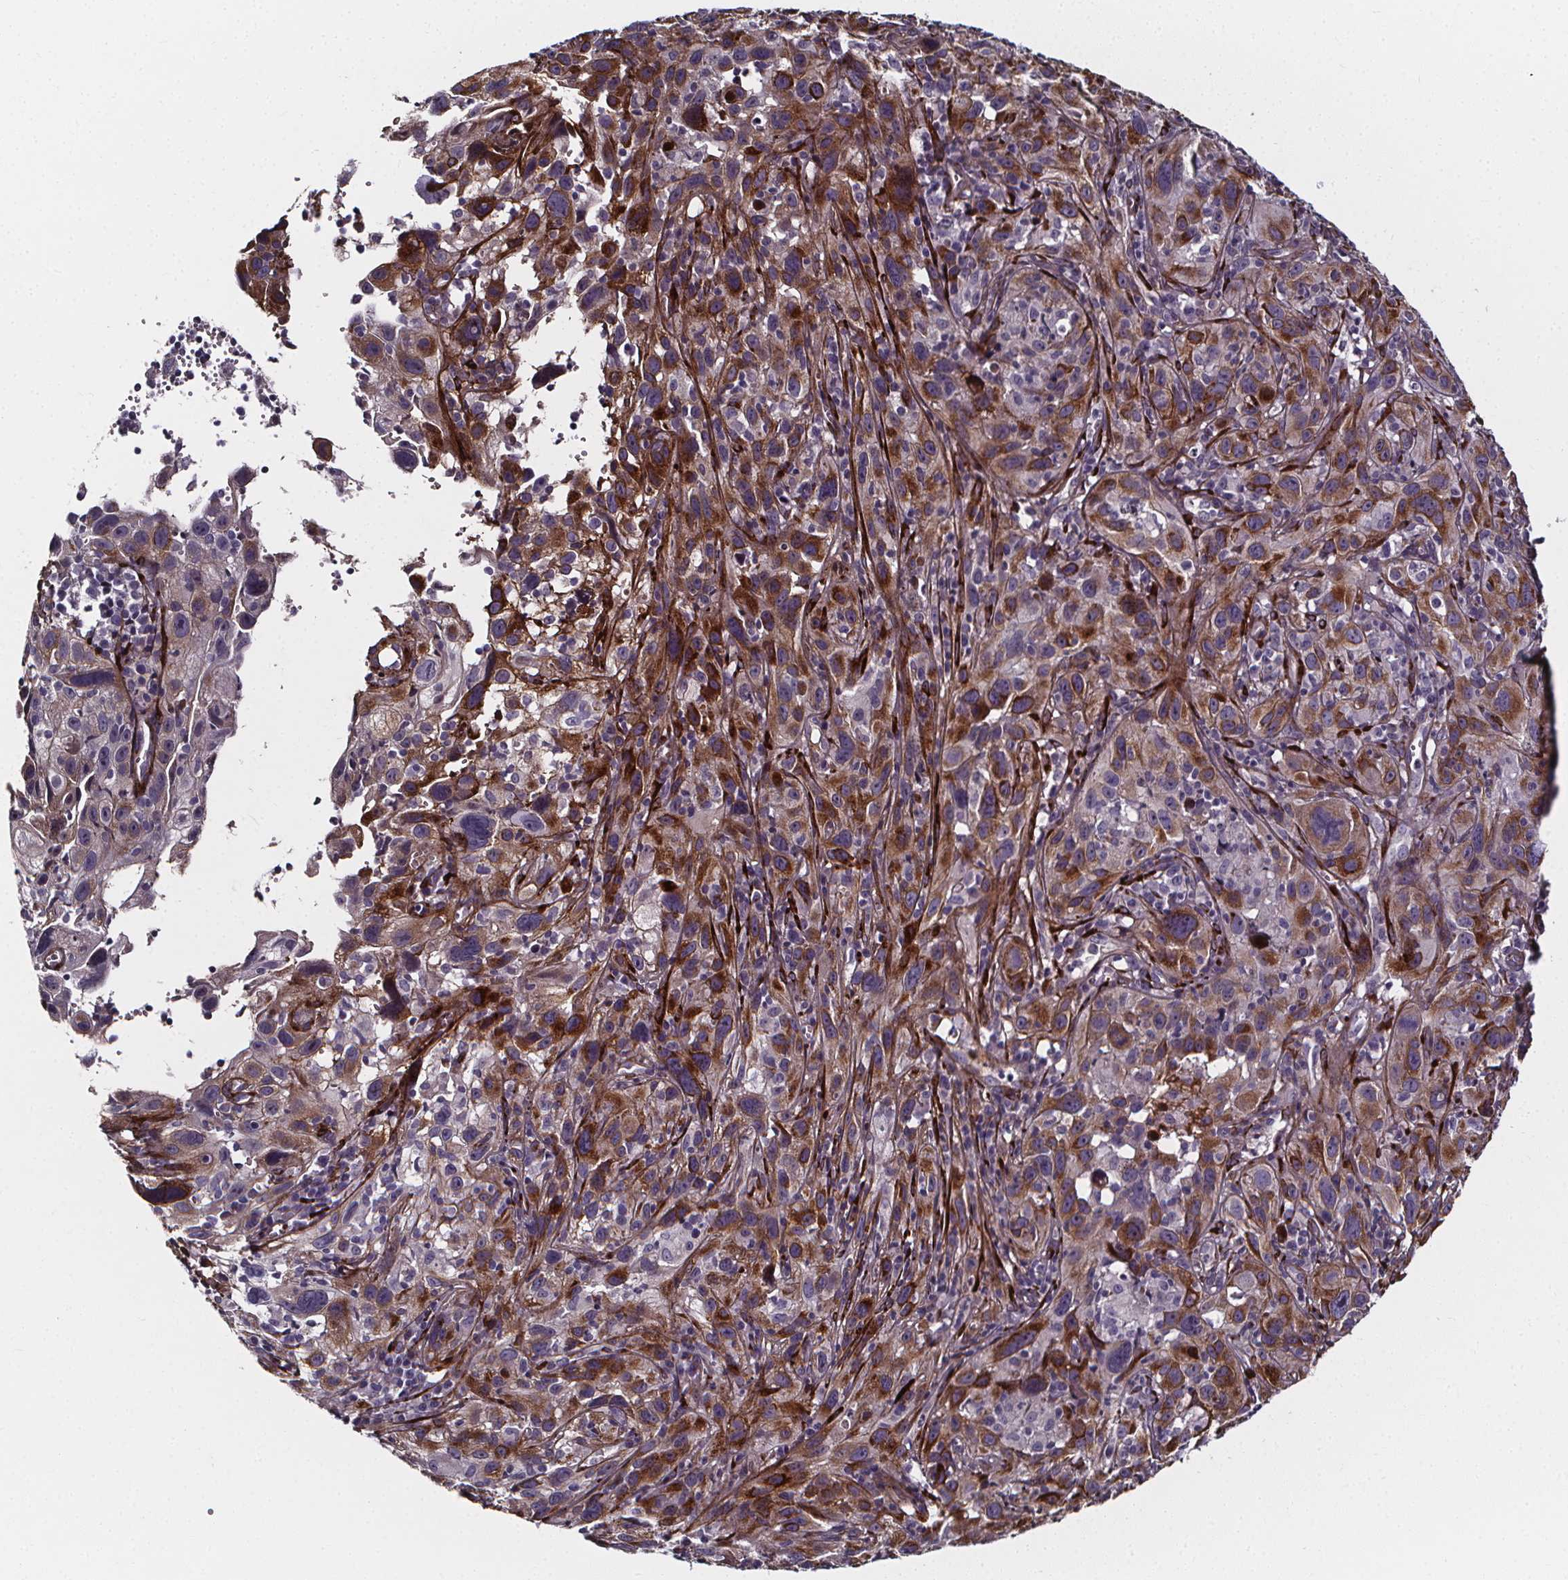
{"staining": {"intensity": "moderate", "quantity": "<25%", "location": "cytoplasmic/membranous"}, "tissue": "cervical cancer", "cell_type": "Tumor cells", "image_type": "cancer", "snomed": [{"axis": "morphology", "description": "Squamous cell carcinoma, NOS"}, {"axis": "topography", "description": "Cervix"}], "caption": "IHC of cervical squamous cell carcinoma reveals low levels of moderate cytoplasmic/membranous expression in approximately <25% of tumor cells. The protein of interest is shown in brown color, while the nuclei are stained blue.", "gene": "AEBP1", "patient": {"sex": "female", "age": 37}}